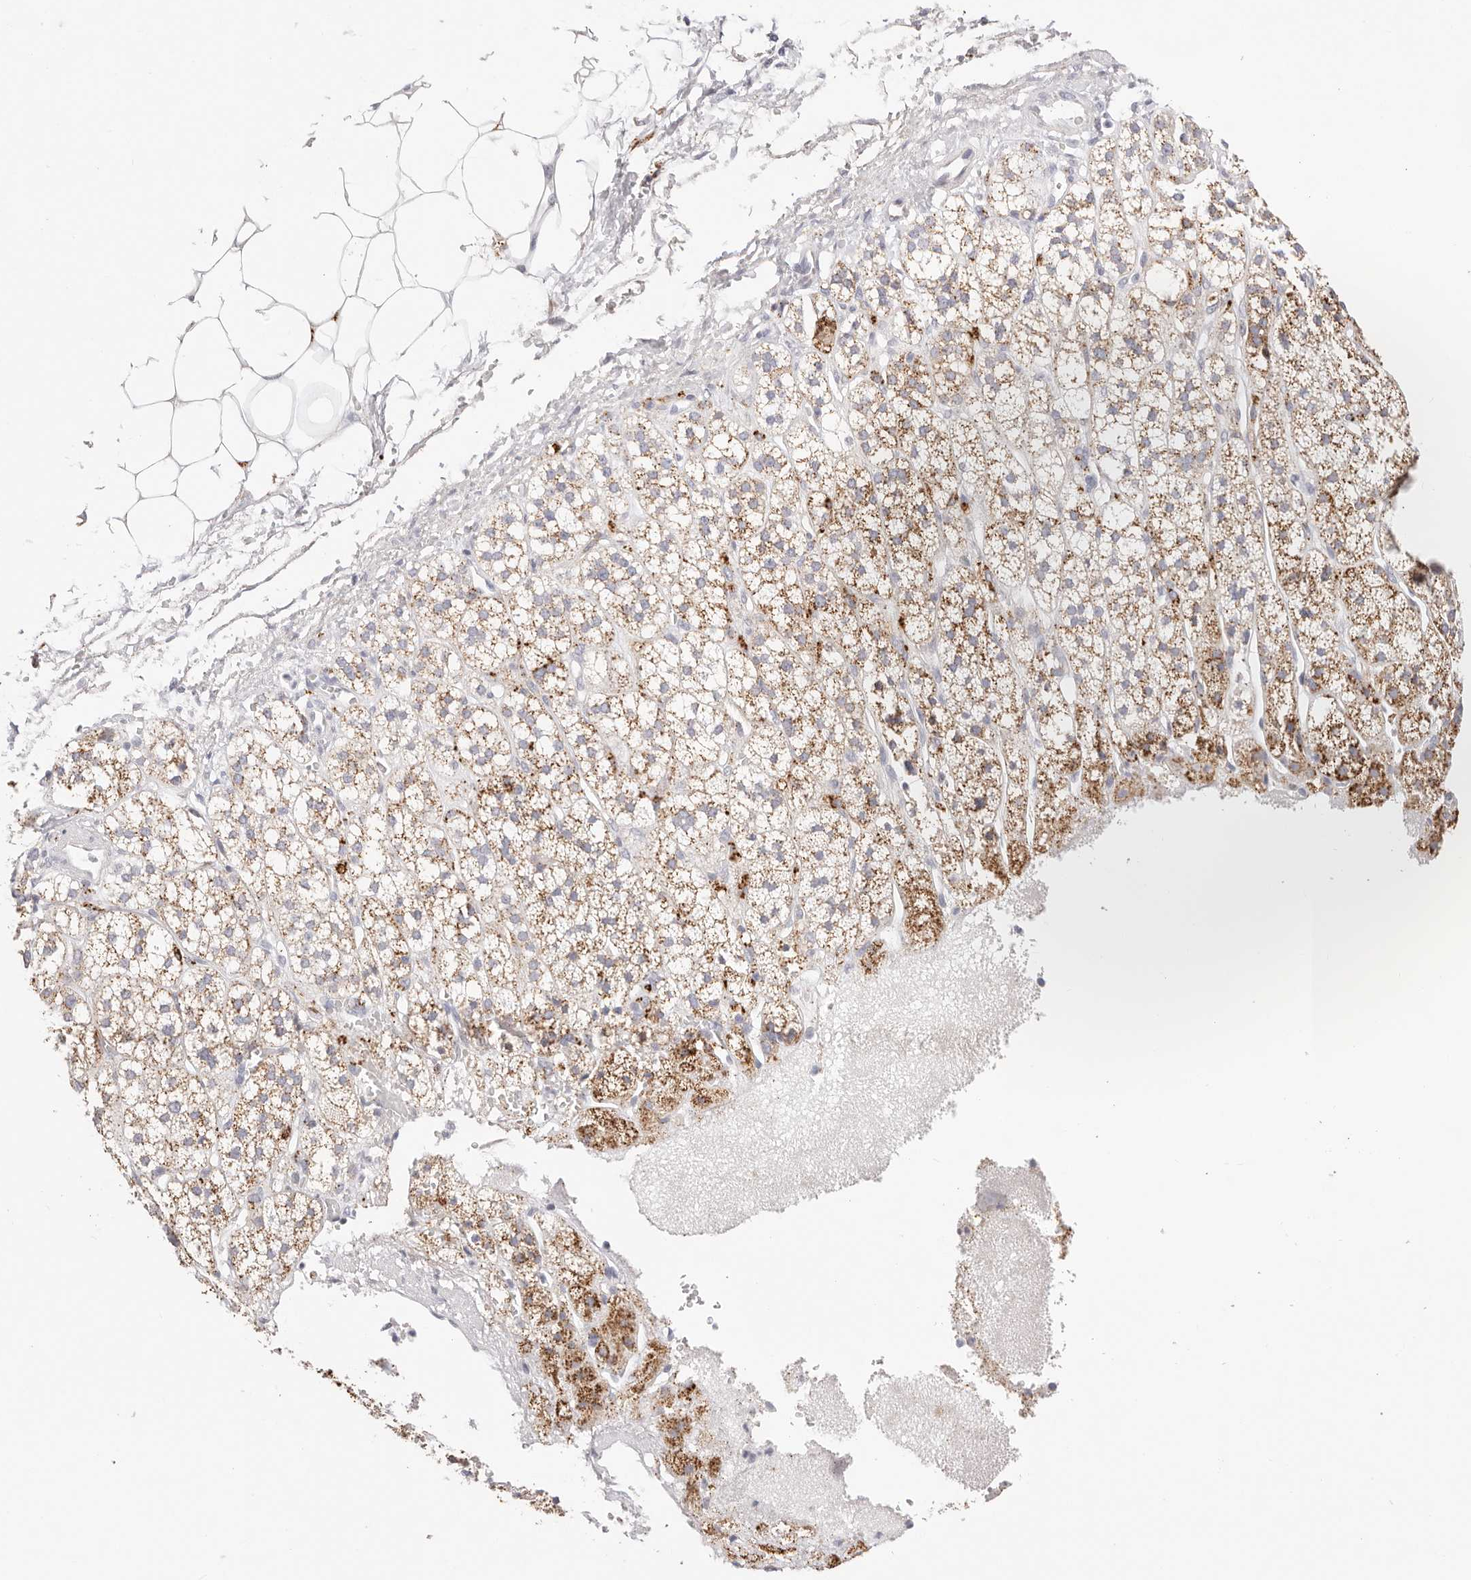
{"staining": {"intensity": "strong", "quantity": "25%-75%", "location": "cytoplasmic/membranous"}, "tissue": "adrenal gland", "cell_type": "Glandular cells", "image_type": "normal", "snomed": [{"axis": "morphology", "description": "Normal tissue, NOS"}, {"axis": "topography", "description": "Adrenal gland"}], "caption": "Glandular cells reveal high levels of strong cytoplasmic/membranous staining in about 25%-75% of cells in normal human adrenal gland.", "gene": "STKLD1", "patient": {"sex": "male", "age": 56}}